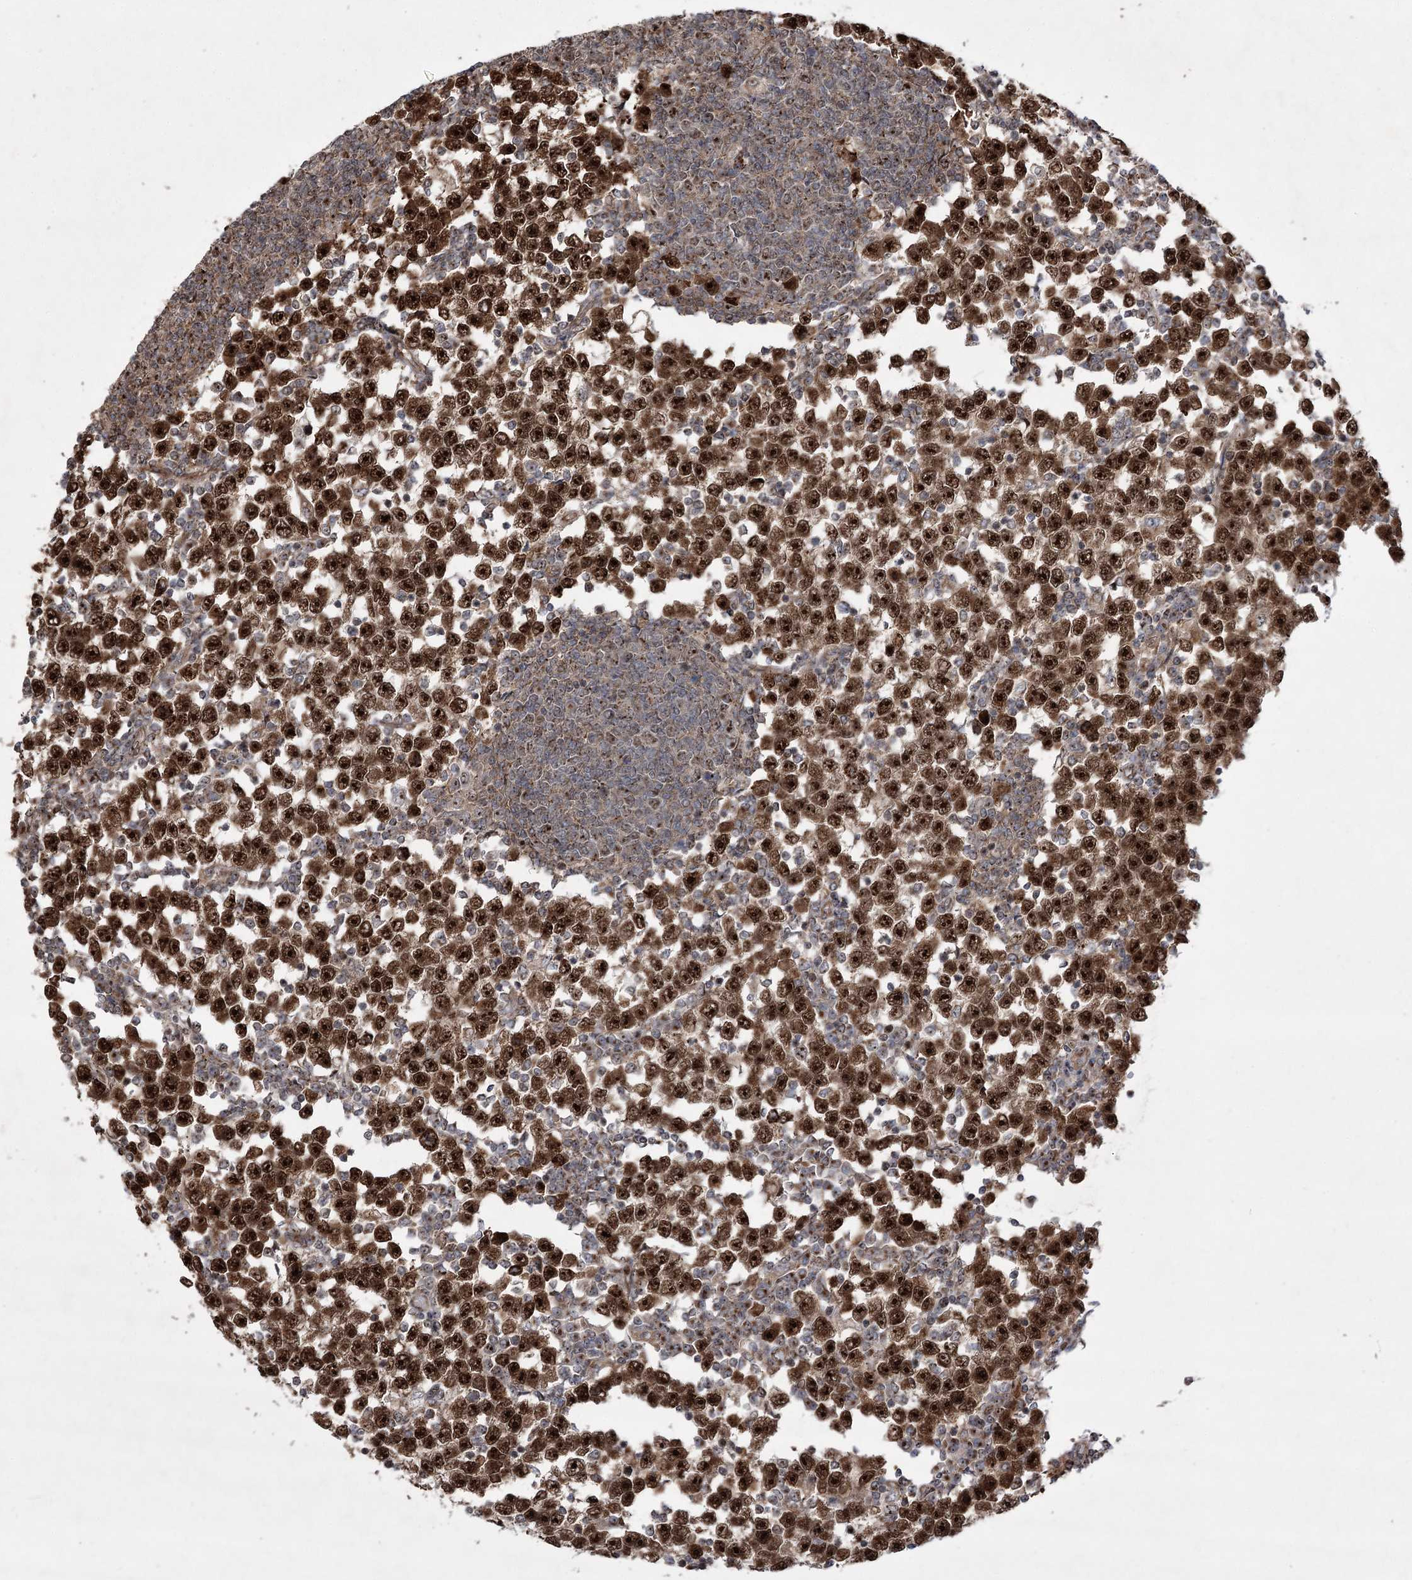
{"staining": {"intensity": "strong", "quantity": ">75%", "location": "nuclear"}, "tissue": "testis cancer", "cell_type": "Tumor cells", "image_type": "cancer", "snomed": [{"axis": "morphology", "description": "Seminoma, NOS"}, {"axis": "topography", "description": "Testis"}], "caption": "Testis cancer (seminoma) was stained to show a protein in brown. There is high levels of strong nuclear positivity in approximately >75% of tumor cells. (DAB (3,3'-diaminobenzidine) IHC, brown staining for protein, blue staining for nuclei).", "gene": "SERINC5", "patient": {"sex": "male", "age": 65}}